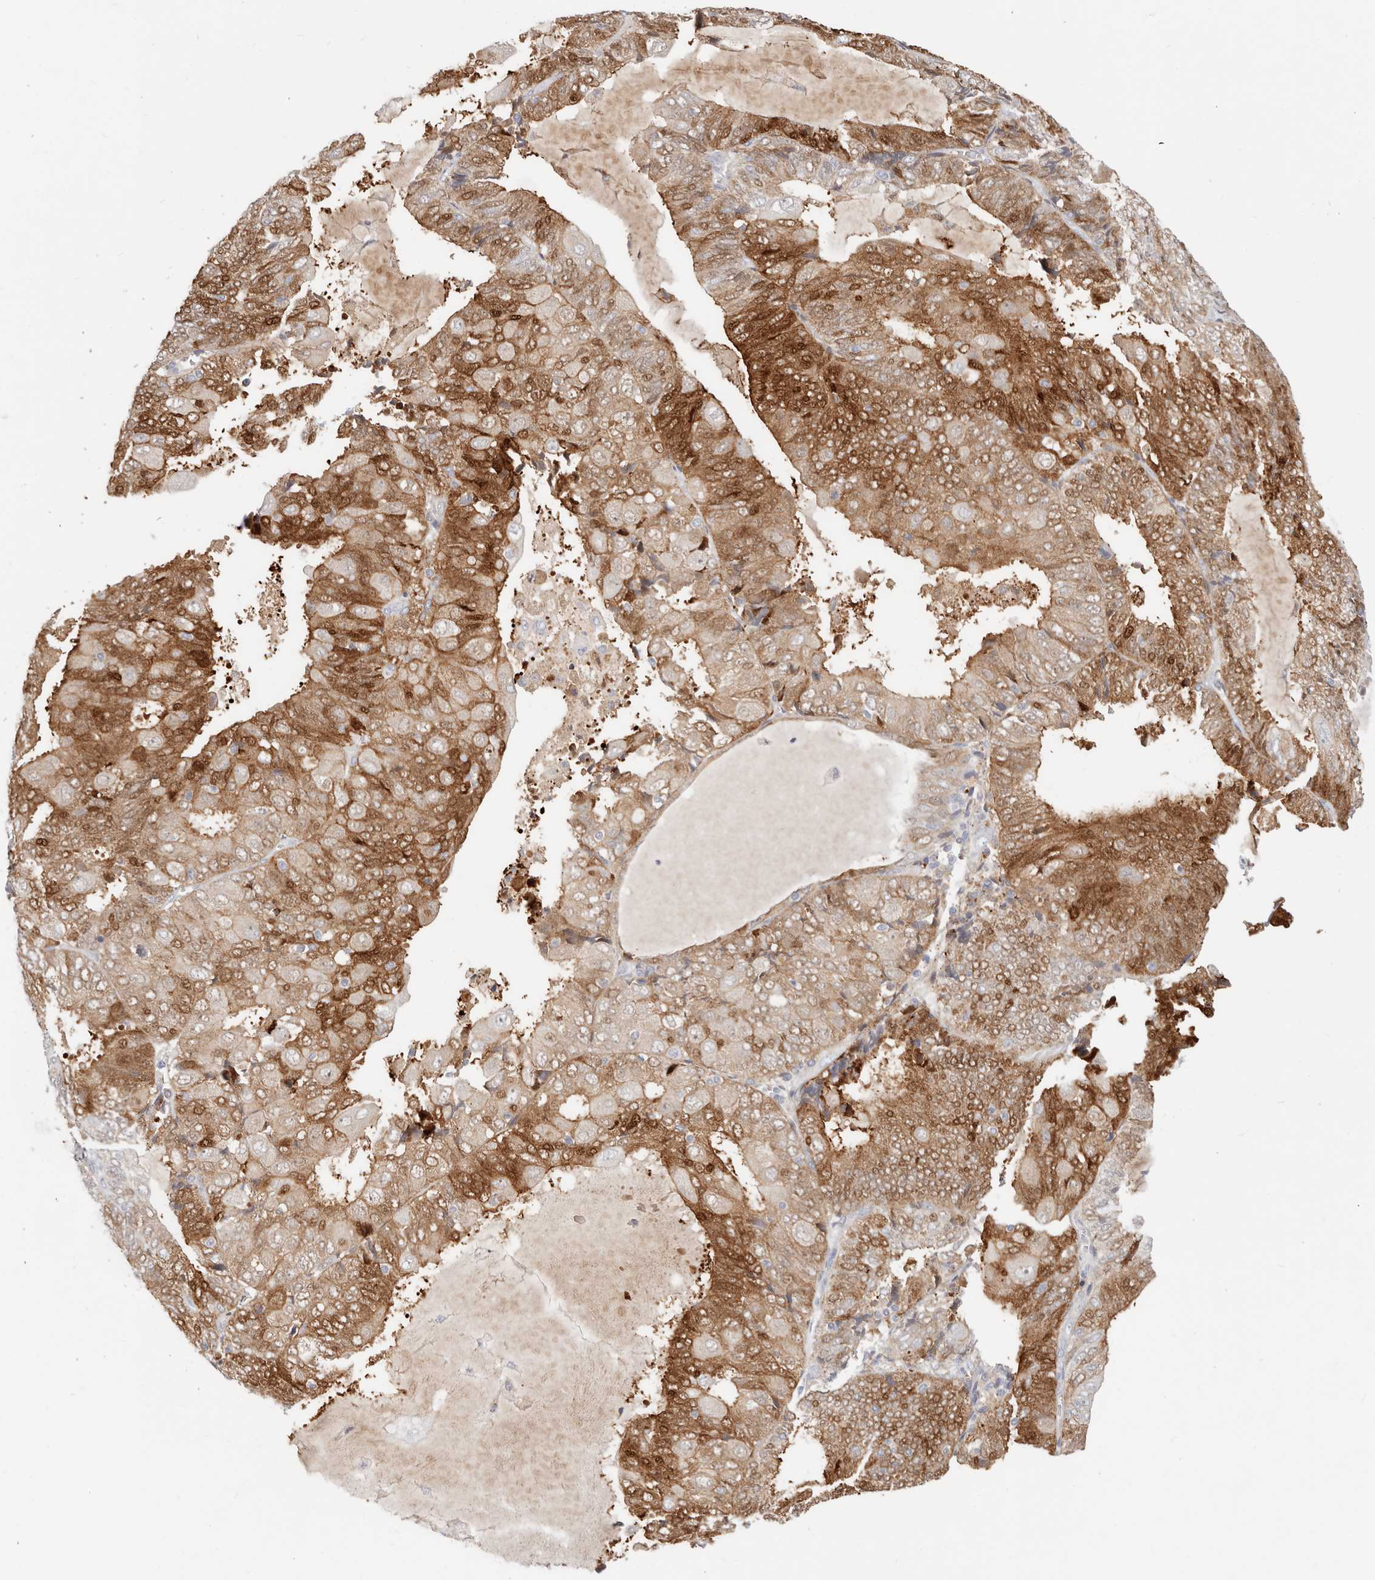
{"staining": {"intensity": "moderate", "quantity": ">75%", "location": "cytoplasmic/membranous,nuclear"}, "tissue": "endometrial cancer", "cell_type": "Tumor cells", "image_type": "cancer", "snomed": [{"axis": "morphology", "description": "Adenocarcinoma, NOS"}, {"axis": "topography", "description": "Endometrium"}], "caption": "Moderate cytoplasmic/membranous and nuclear positivity for a protein is seen in approximately >75% of tumor cells of endometrial cancer using IHC.", "gene": "ZRANB1", "patient": {"sex": "female", "age": 81}}